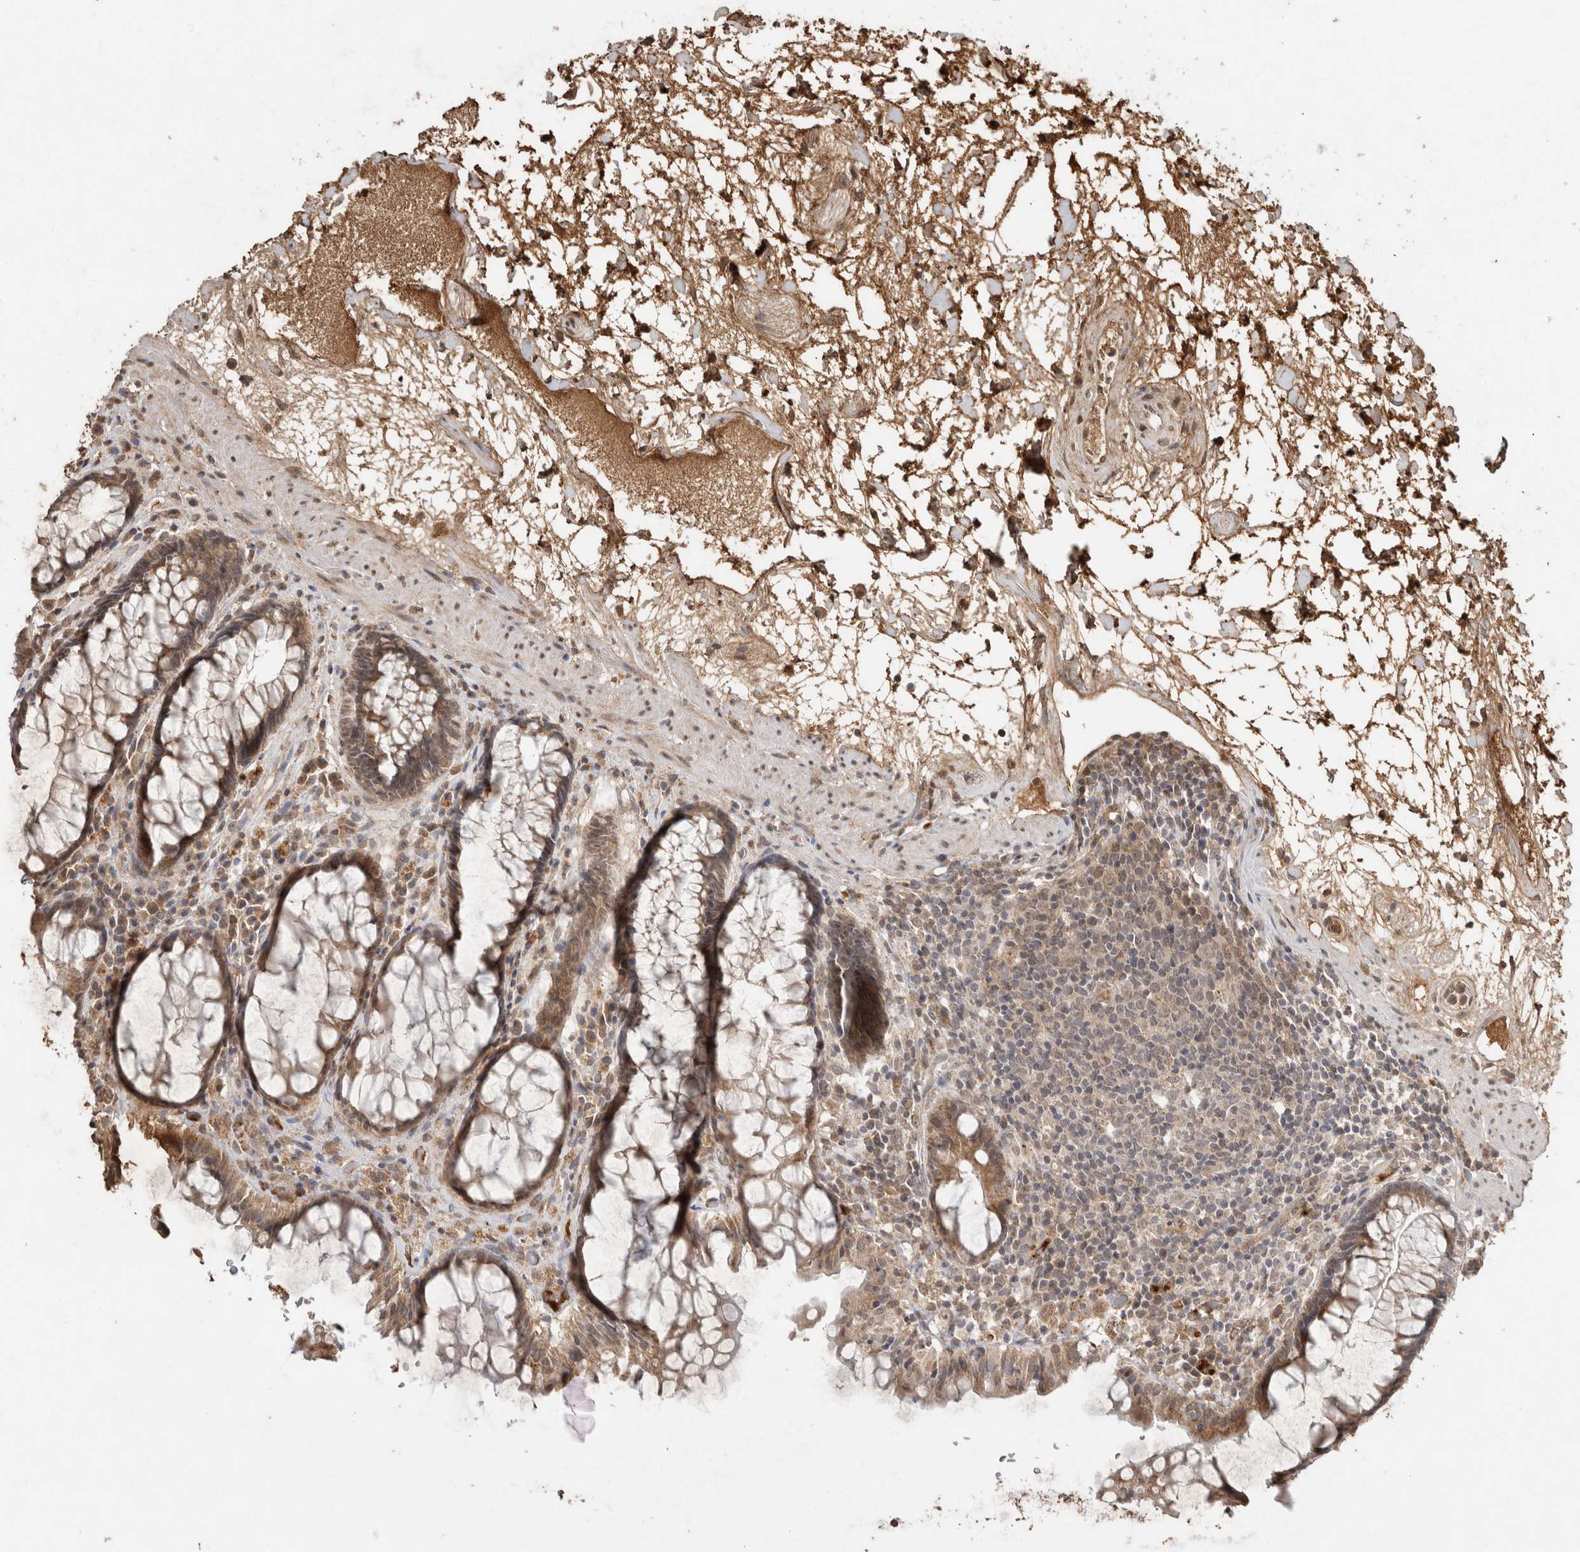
{"staining": {"intensity": "weak", "quantity": ">75%", "location": "cytoplasmic/membranous"}, "tissue": "rectum", "cell_type": "Glandular cells", "image_type": "normal", "snomed": [{"axis": "morphology", "description": "Normal tissue, NOS"}, {"axis": "topography", "description": "Rectum"}], "caption": "Human rectum stained with a brown dye demonstrates weak cytoplasmic/membranous positive staining in about >75% of glandular cells.", "gene": "FAM3A", "patient": {"sex": "male", "age": 64}}